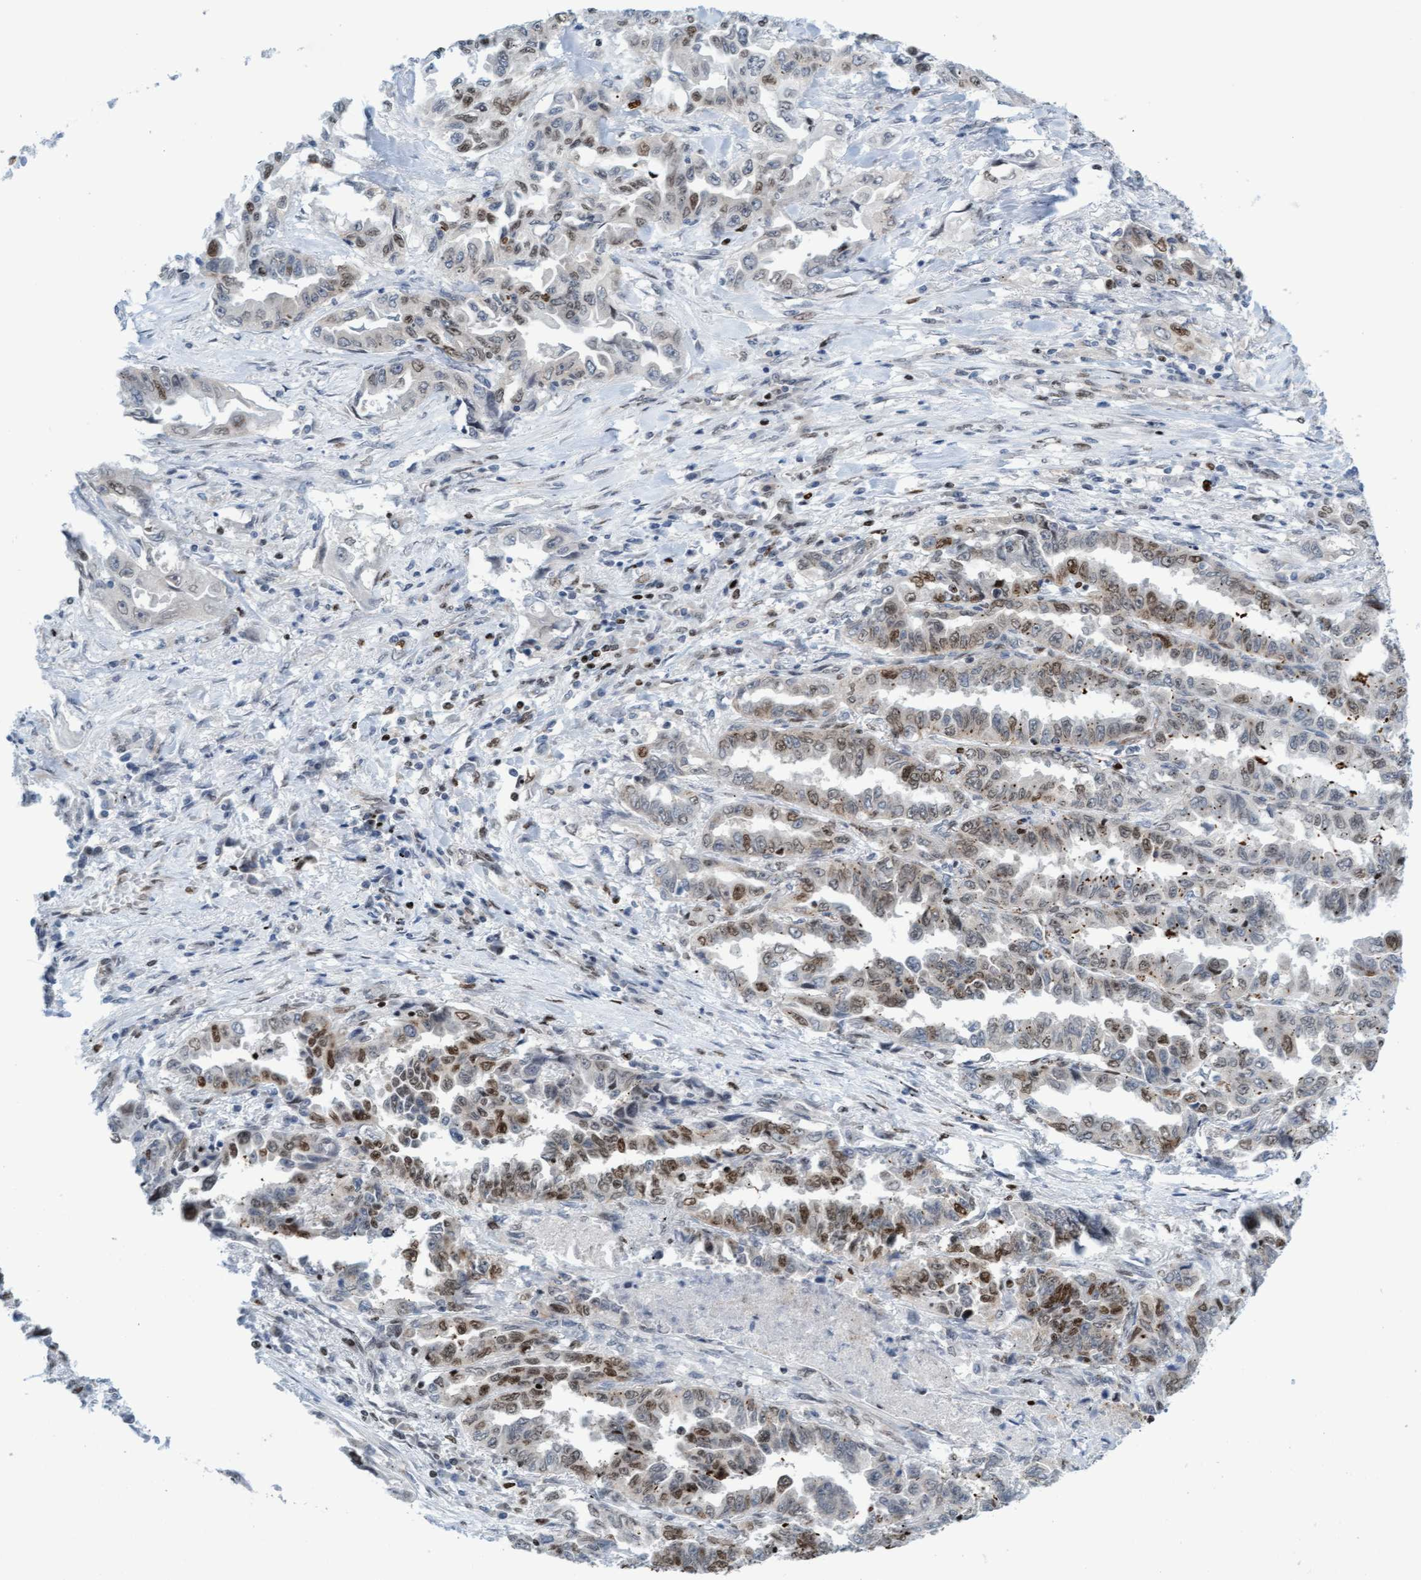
{"staining": {"intensity": "weak", "quantity": "25%-75%", "location": "nuclear"}, "tissue": "lung cancer", "cell_type": "Tumor cells", "image_type": "cancer", "snomed": [{"axis": "morphology", "description": "Adenocarcinoma, NOS"}, {"axis": "topography", "description": "Lung"}], "caption": "Immunohistochemistry (IHC) histopathology image of neoplastic tissue: lung adenocarcinoma stained using immunohistochemistry (IHC) shows low levels of weak protein expression localized specifically in the nuclear of tumor cells, appearing as a nuclear brown color.", "gene": "GLRX2", "patient": {"sex": "female", "age": 51}}